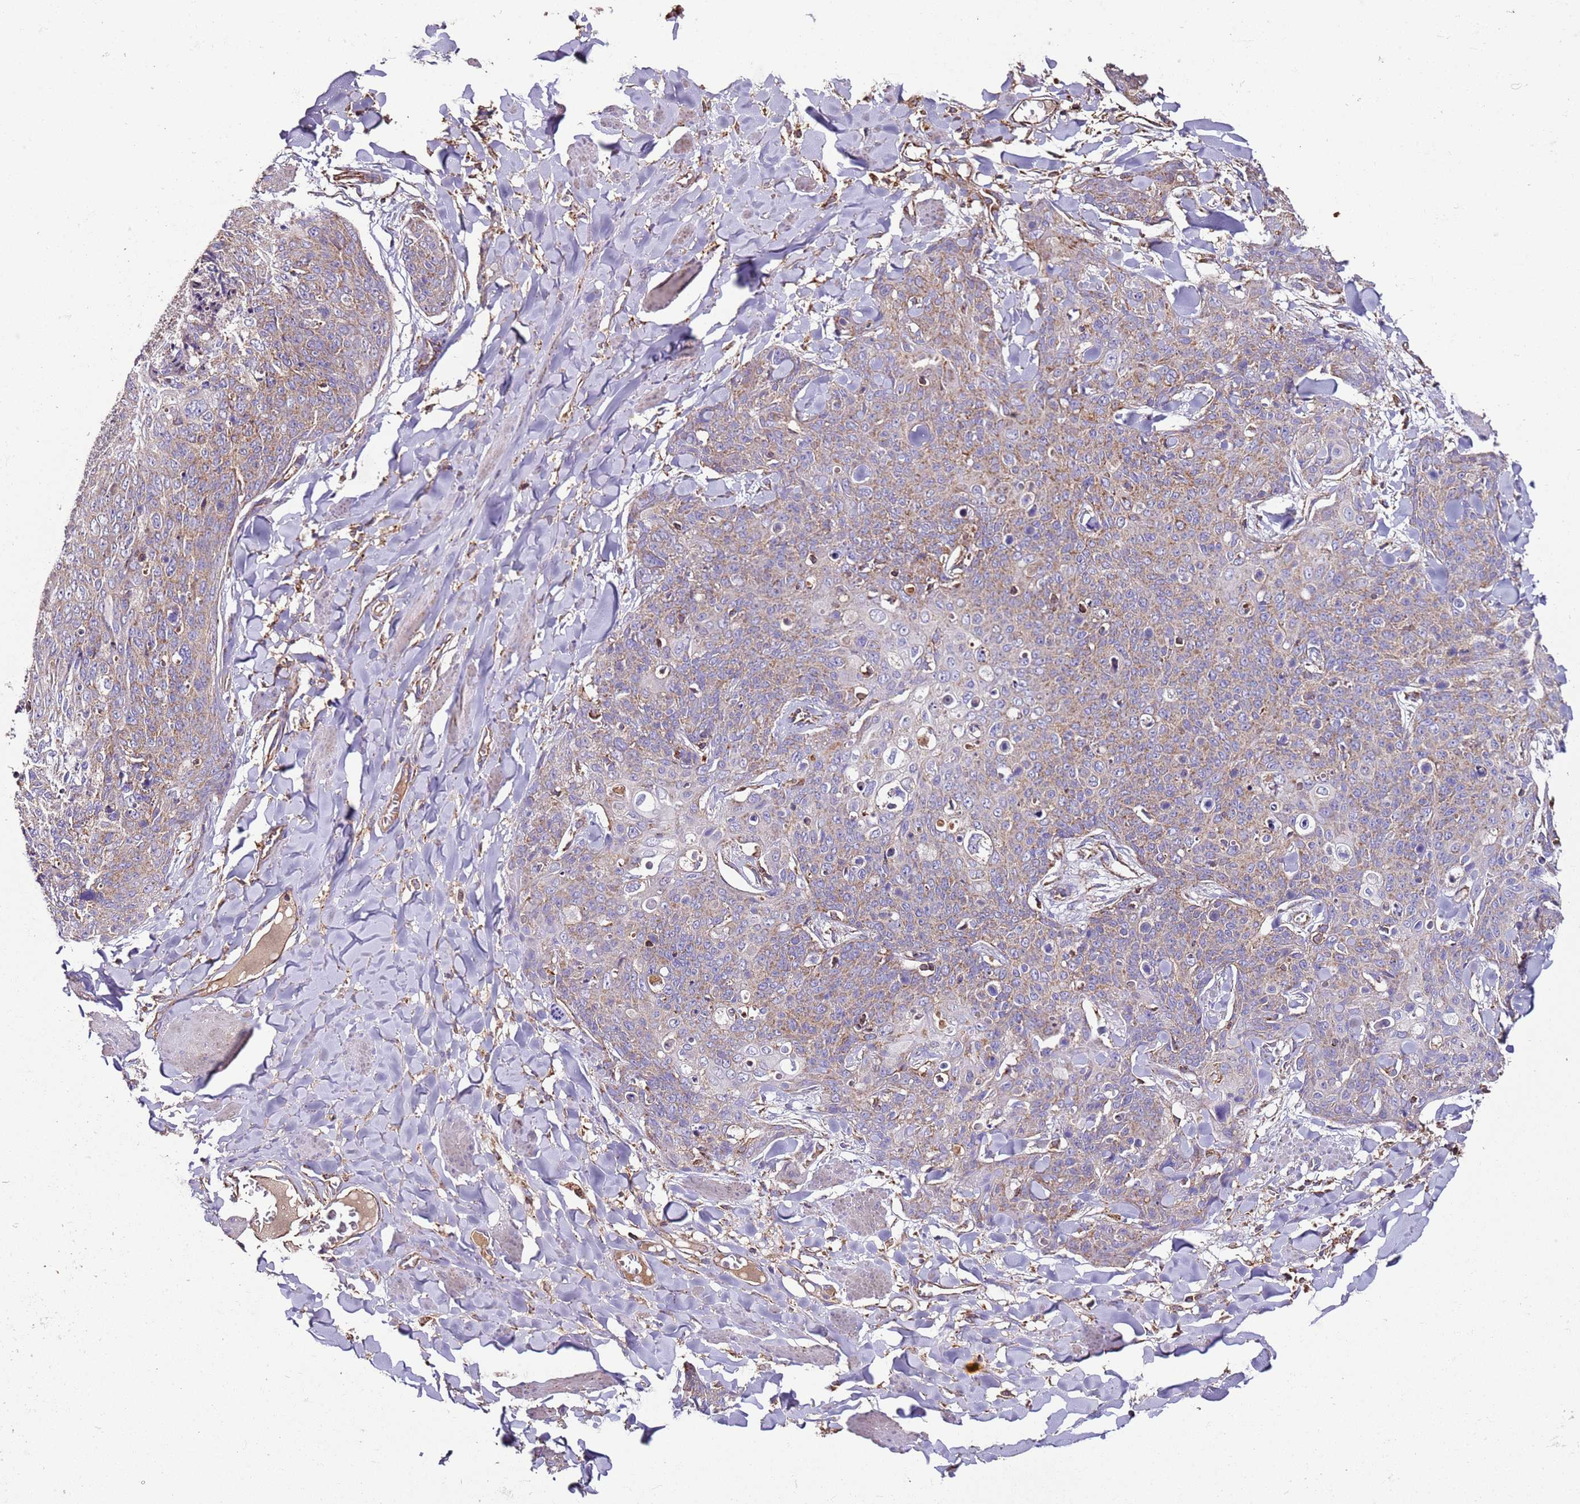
{"staining": {"intensity": "weak", "quantity": "25%-75%", "location": "cytoplasmic/membranous"}, "tissue": "skin cancer", "cell_type": "Tumor cells", "image_type": "cancer", "snomed": [{"axis": "morphology", "description": "Squamous cell carcinoma, NOS"}, {"axis": "topography", "description": "Skin"}, {"axis": "topography", "description": "Vulva"}], "caption": "Tumor cells display low levels of weak cytoplasmic/membranous staining in about 25%-75% of cells in human squamous cell carcinoma (skin).", "gene": "RMND5A", "patient": {"sex": "female", "age": 85}}